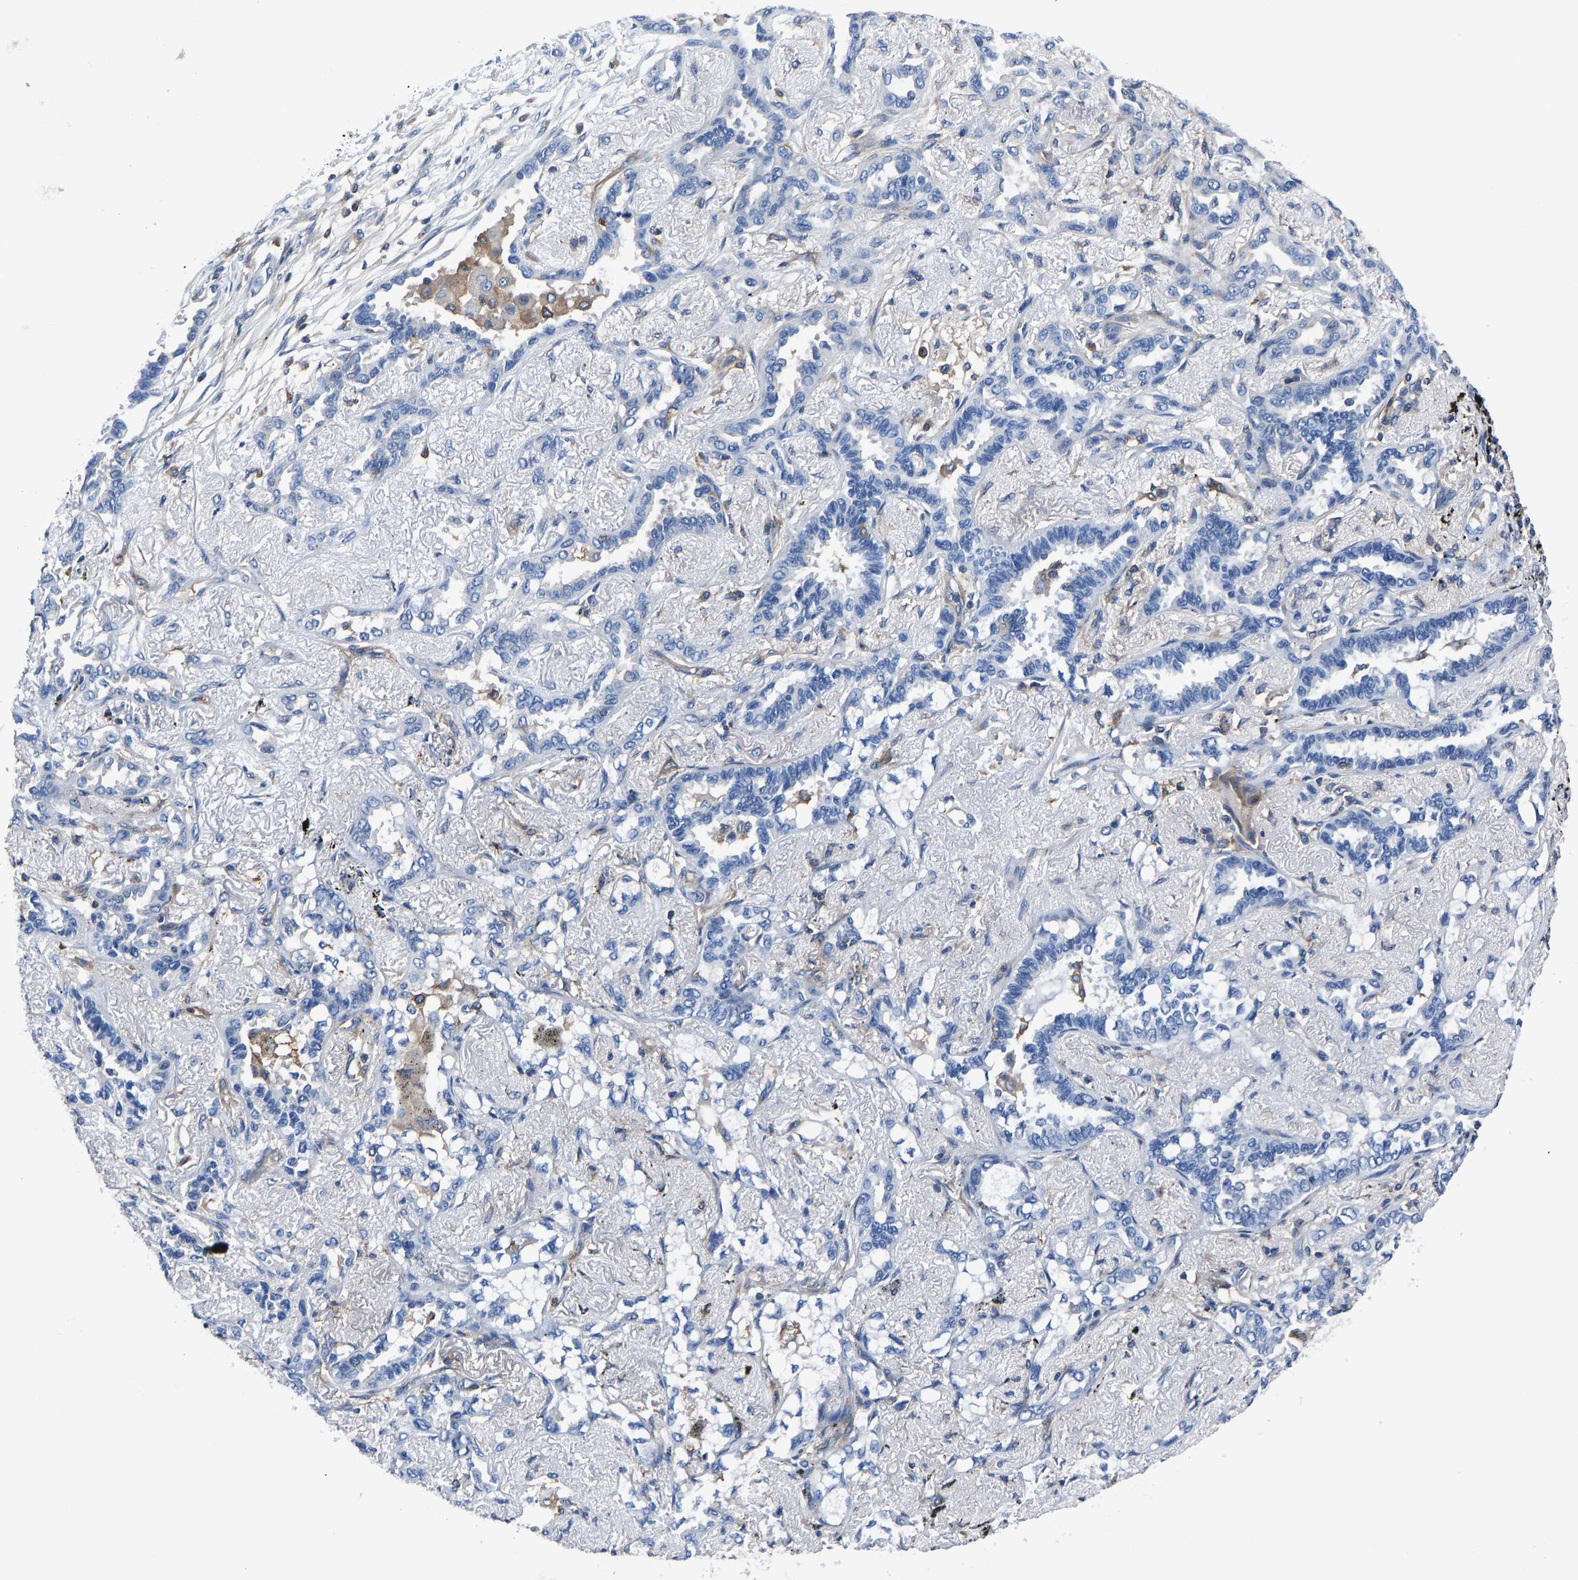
{"staining": {"intensity": "negative", "quantity": "none", "location": "none"}, "tissue": "lung cancer", "cell_type": "Tumor cells", "image_type": "cancer", "snomed": [{"axis": "morphology", "description": "Adenocarcinoma, NOS"}, {"axis": "topography", "description": "Lung"}], "caption": "This is a image of immunohistochemistry staining of lung cancer (adenocarcinoma), which shows no positivity in tumor cells. (Stains: DAB immunohistochemistry (IHC) with hematoxylin counter stain, Microscopy: brightfield microscopy at high magnification).", "gene": "PRKAR1A", "patient": {"sex": "male", "age": 59}}